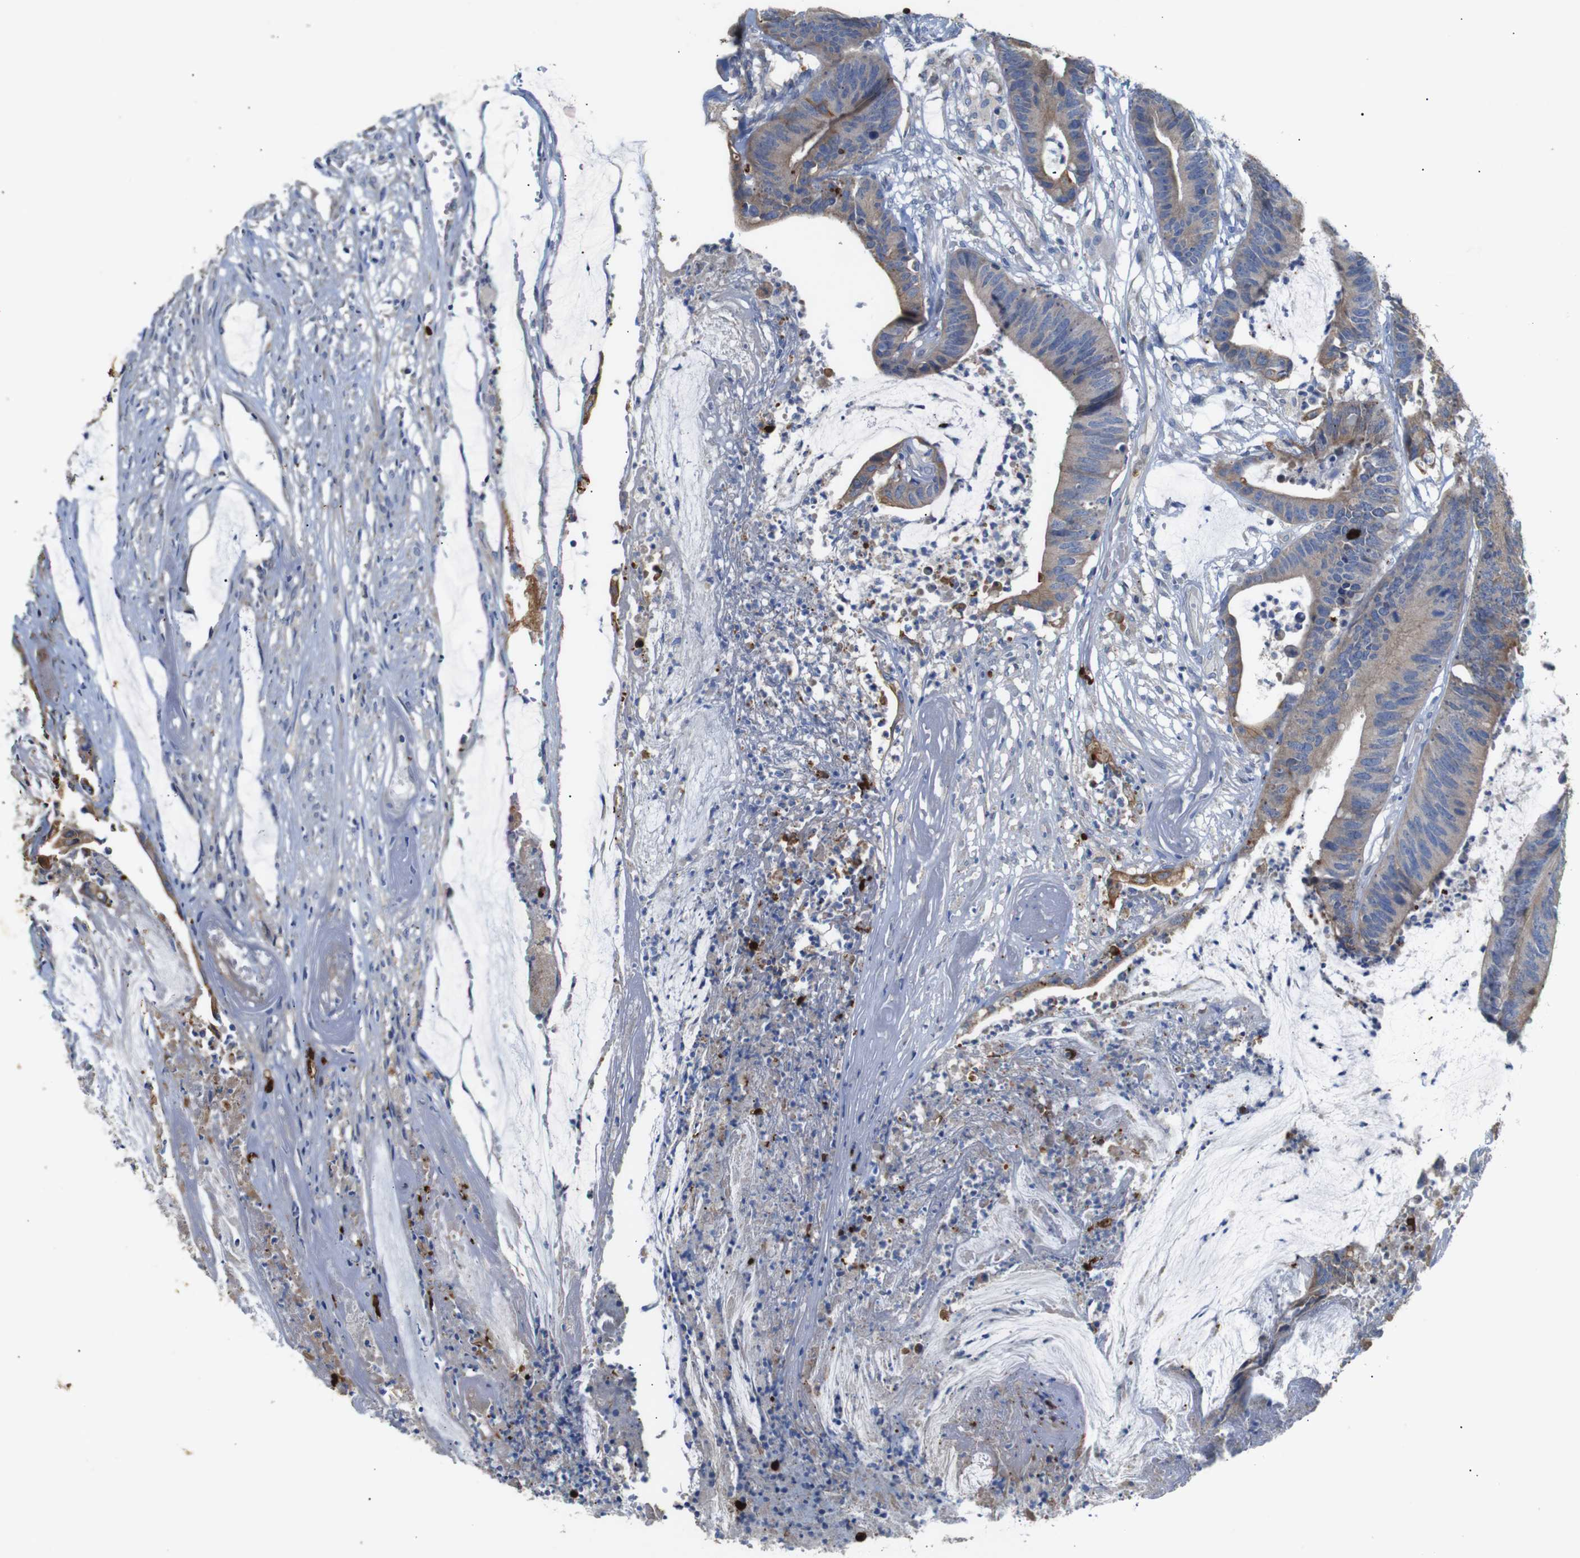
{"staining": {"intensity": "weak", "quantity": ">75%", "location": "cytoplasmic/membranous"}, "tissue": "colorectal cancer", "cell_type": "Tumor cells", "image_type": "cancer", "snomed": [{"axis": "morphology", "description": "Adenocarcinoma, NOS"}, {"axis": "topography", "description": "Rectum"}], "caption": "Human colorectal cancer stained with a protein marker displays weak staining in tumor cells.", "gene": "ALOX15", "patient": {"sex": "female", "age": 66}}